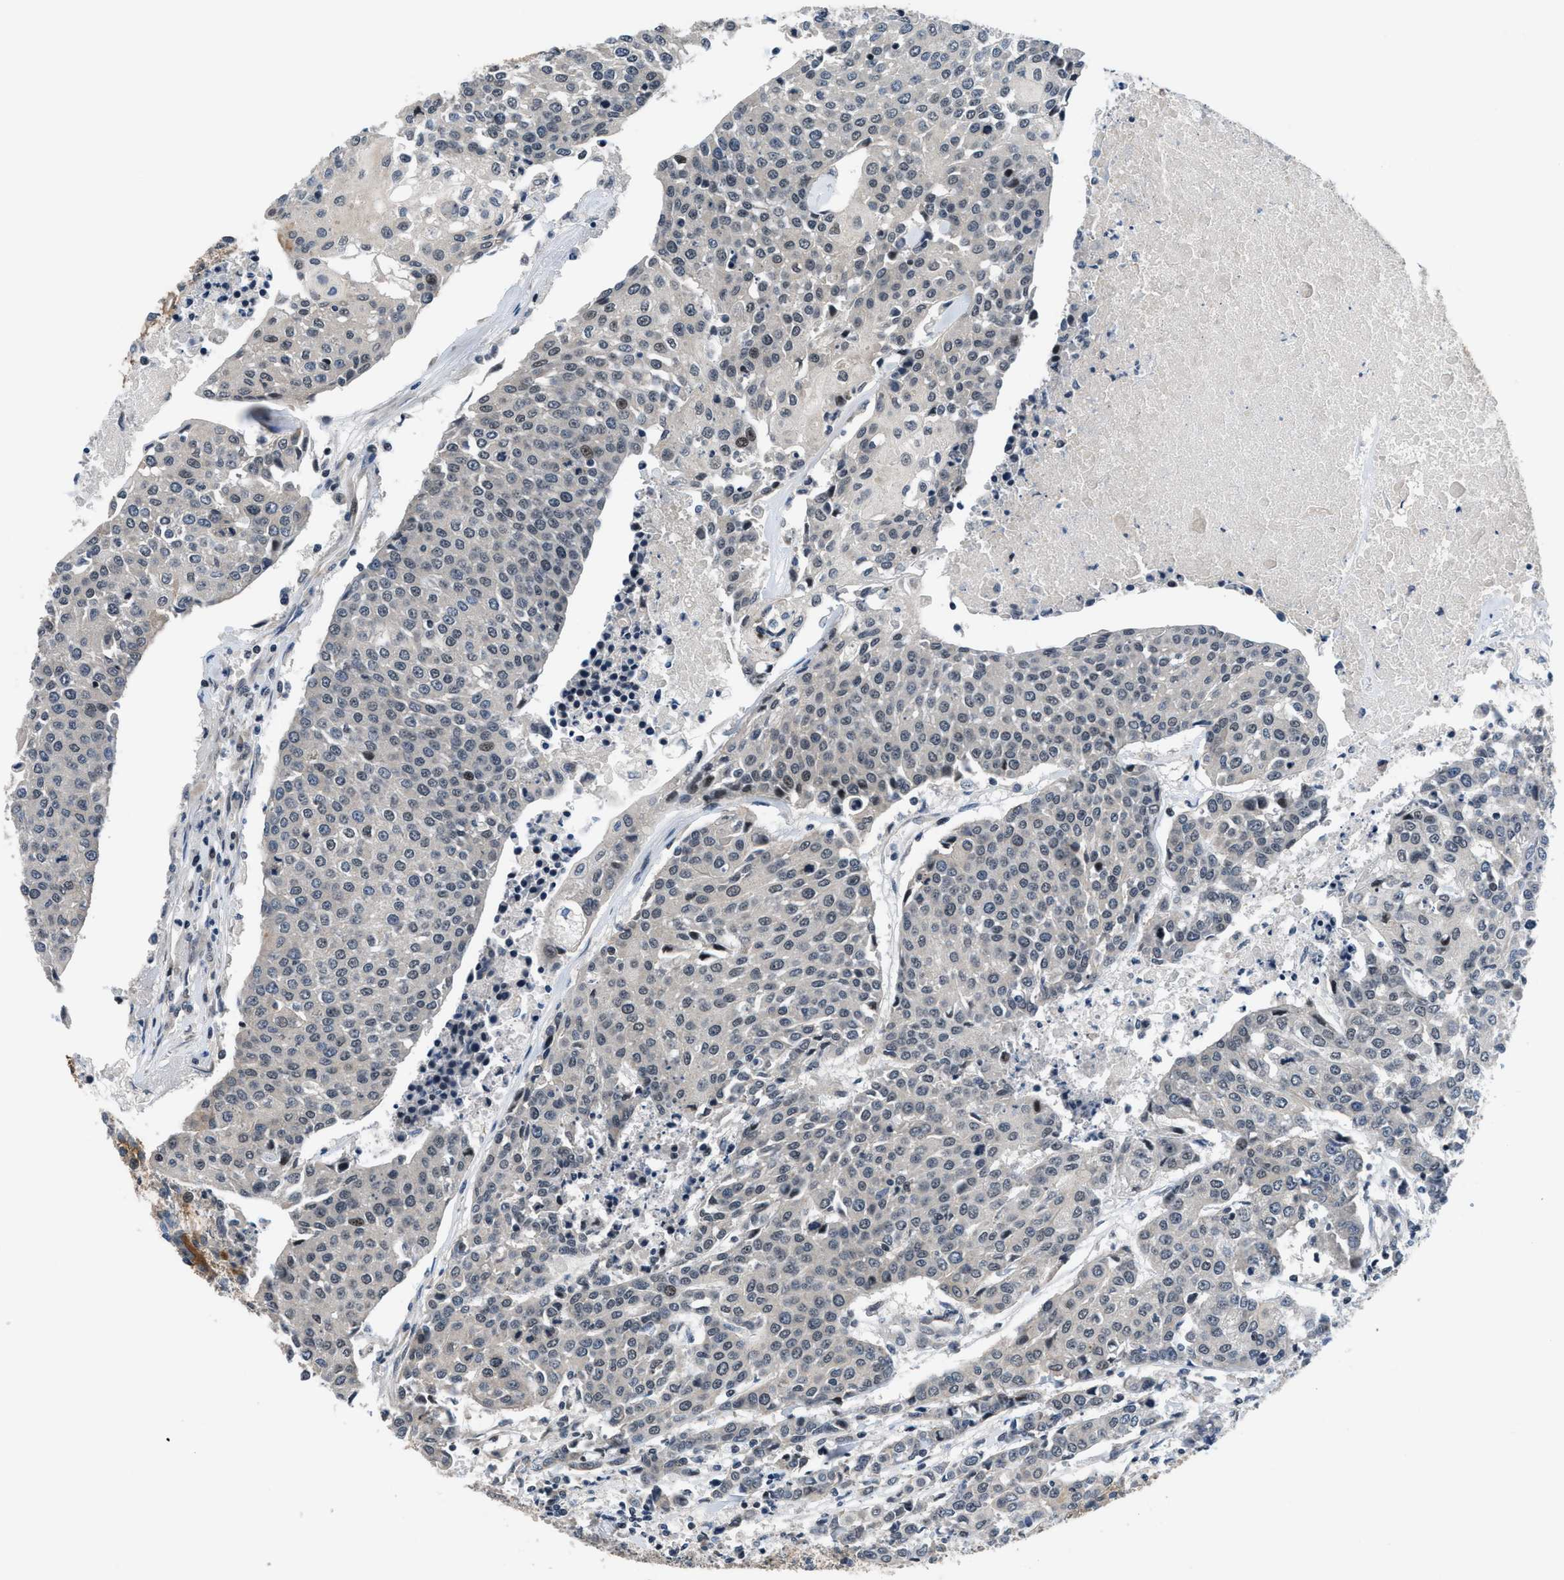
{"staining": {"intensity": "weak", "quantity": "<25%", "location": "nuclear"}, "tissue": "urothelial cancer", "cell_type": "Tumor cells", "image_type": "cancer", "snomed": [{"axis": "morphology", "description": "Urothelial carcinoma, High grade"}, {"axis": "topography", "description": "Urinary bladder"}], "caption": "An IHC photomicrograph of urothelial carcinoma (high-grade) is shown. There is no staining in tumor cells of urothelial carcinoma (high-grade).", "gene": "SETD5", "patient": {"sex": "female", "age": 85}}